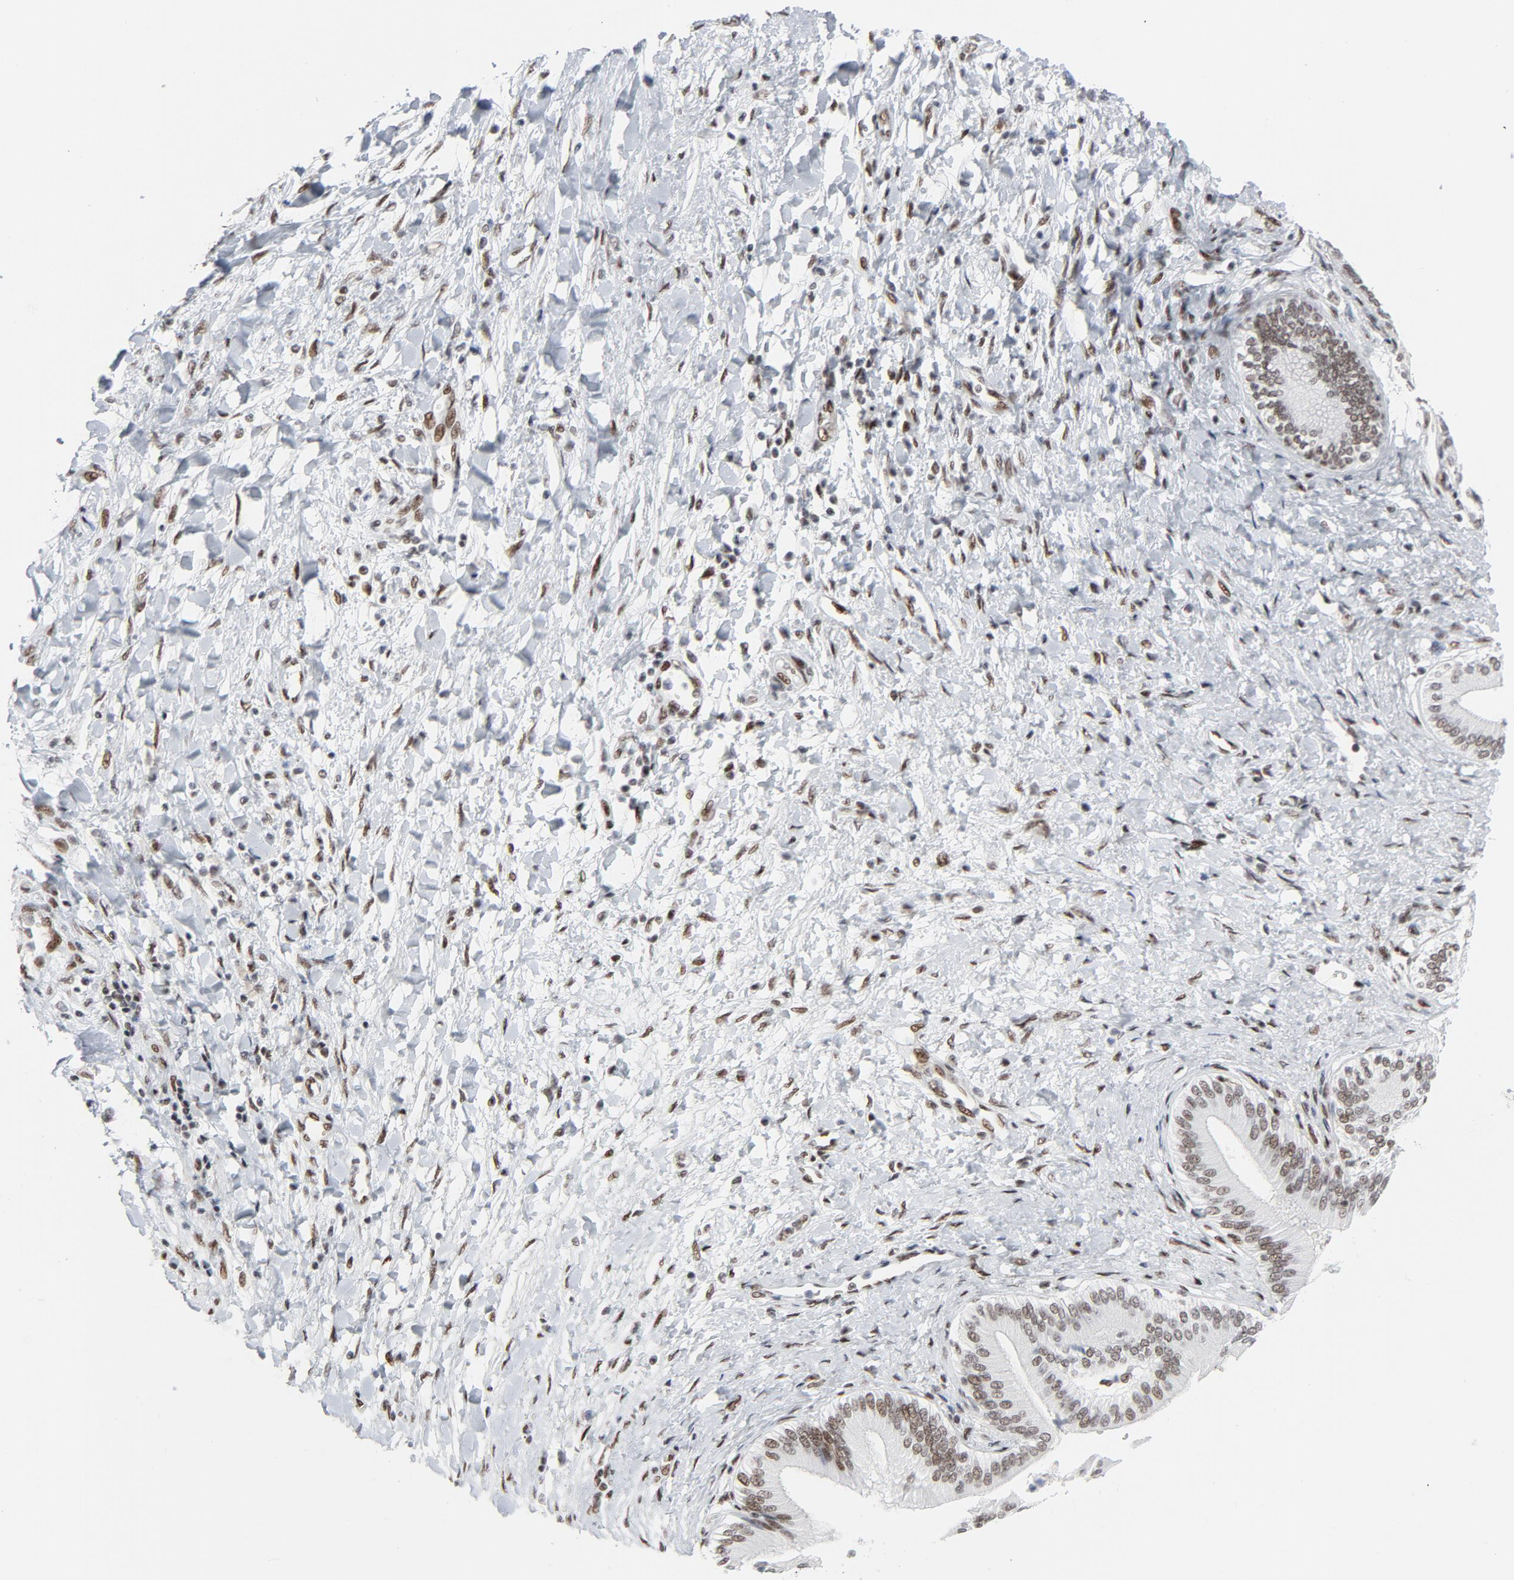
{"staining": {"intensity": "moderate", "quantity": ">75%", "location": "nuclear"}, "tissue": "soft tissue", "cell_type": "Fibroblasts", "image_type": "normal", "snomed": [{"axis": "morphology", "description": "Normal tissue, NOS"}, {"axis": "morphology", "description": "Cholangiocarcinoma"}, {"axis": "topography", "description": "Liver"}, {"axis": "topography", "description": "Peripheral nerve tissue"}], "caption": "Immunohistochemistry staining of benign soft tissue, which shows medium levels of moderate nuclear positivity in approximately >75% of fibroblasts indicating moderate nuclear protein positivity. The staining was performed using DAB (3,3'-diaminobenzidine) (brown) for protein detection and nuclei were counterstained in hematoxylin (blue).", "gene": "HSF1", "patient": {"sex": "male", "age": 50}}